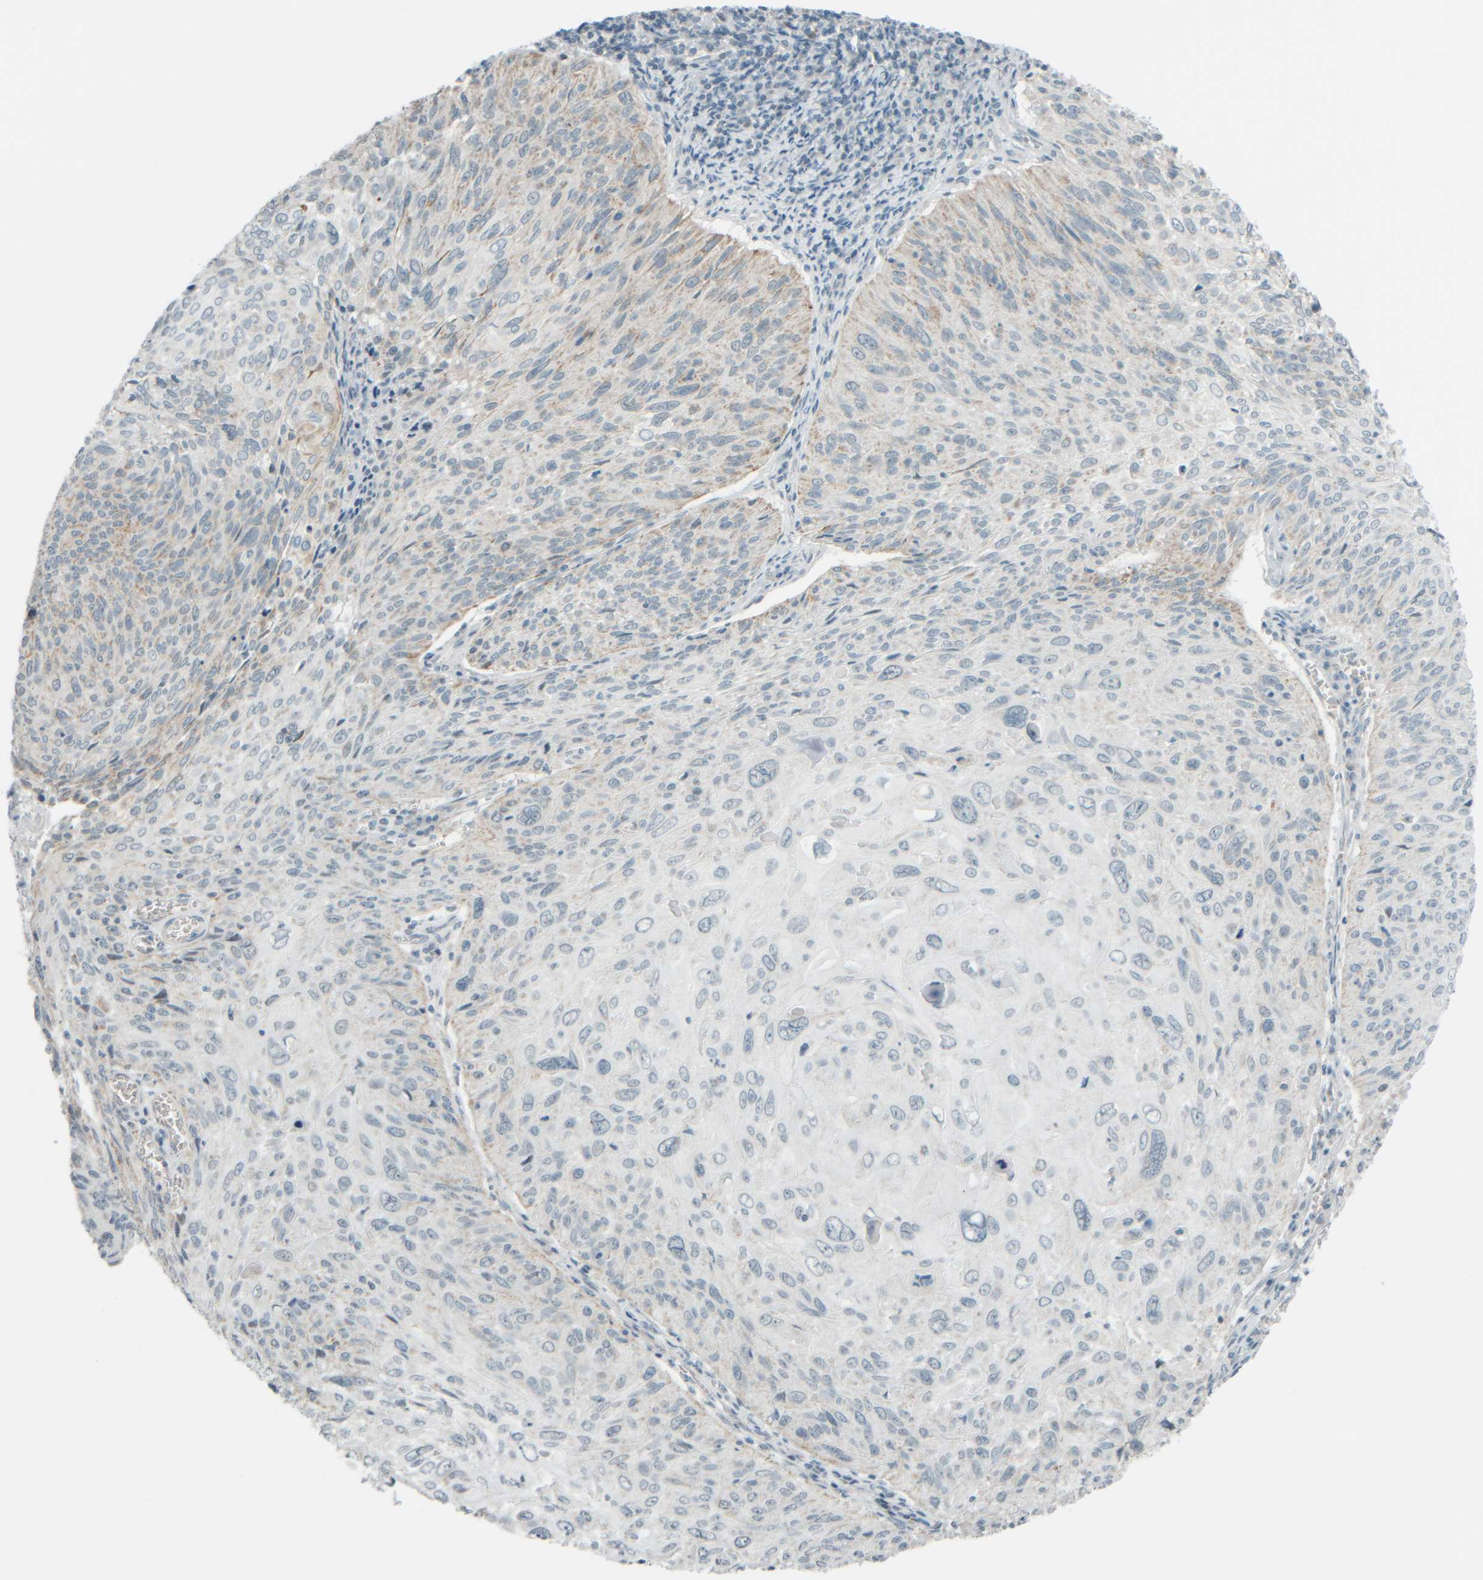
{"staining": {"intensity": "weak", "quantity": "<25%", "location": "cytoplasmic/membranous"}, "tissue": "cervical cancer", "cell_type": "Tumor cells", "image_type": "cancer", "snomed": [{"axis": "morphology", "description": "Squamous cell carcinoma, NOS"}, {"axis": "topography", "description": "Cervix"}], "caption": "This is a photomicrograph of immunohistochemistry (IHC) staining of cervical cancer, which shows no staining in tumor cells. (Brightfield microscopy of DAB immunohistochemistry at high magnification).", "gene": "PTGES3L-AARSD1", "patient": {"sex": "female", "age": 51}}